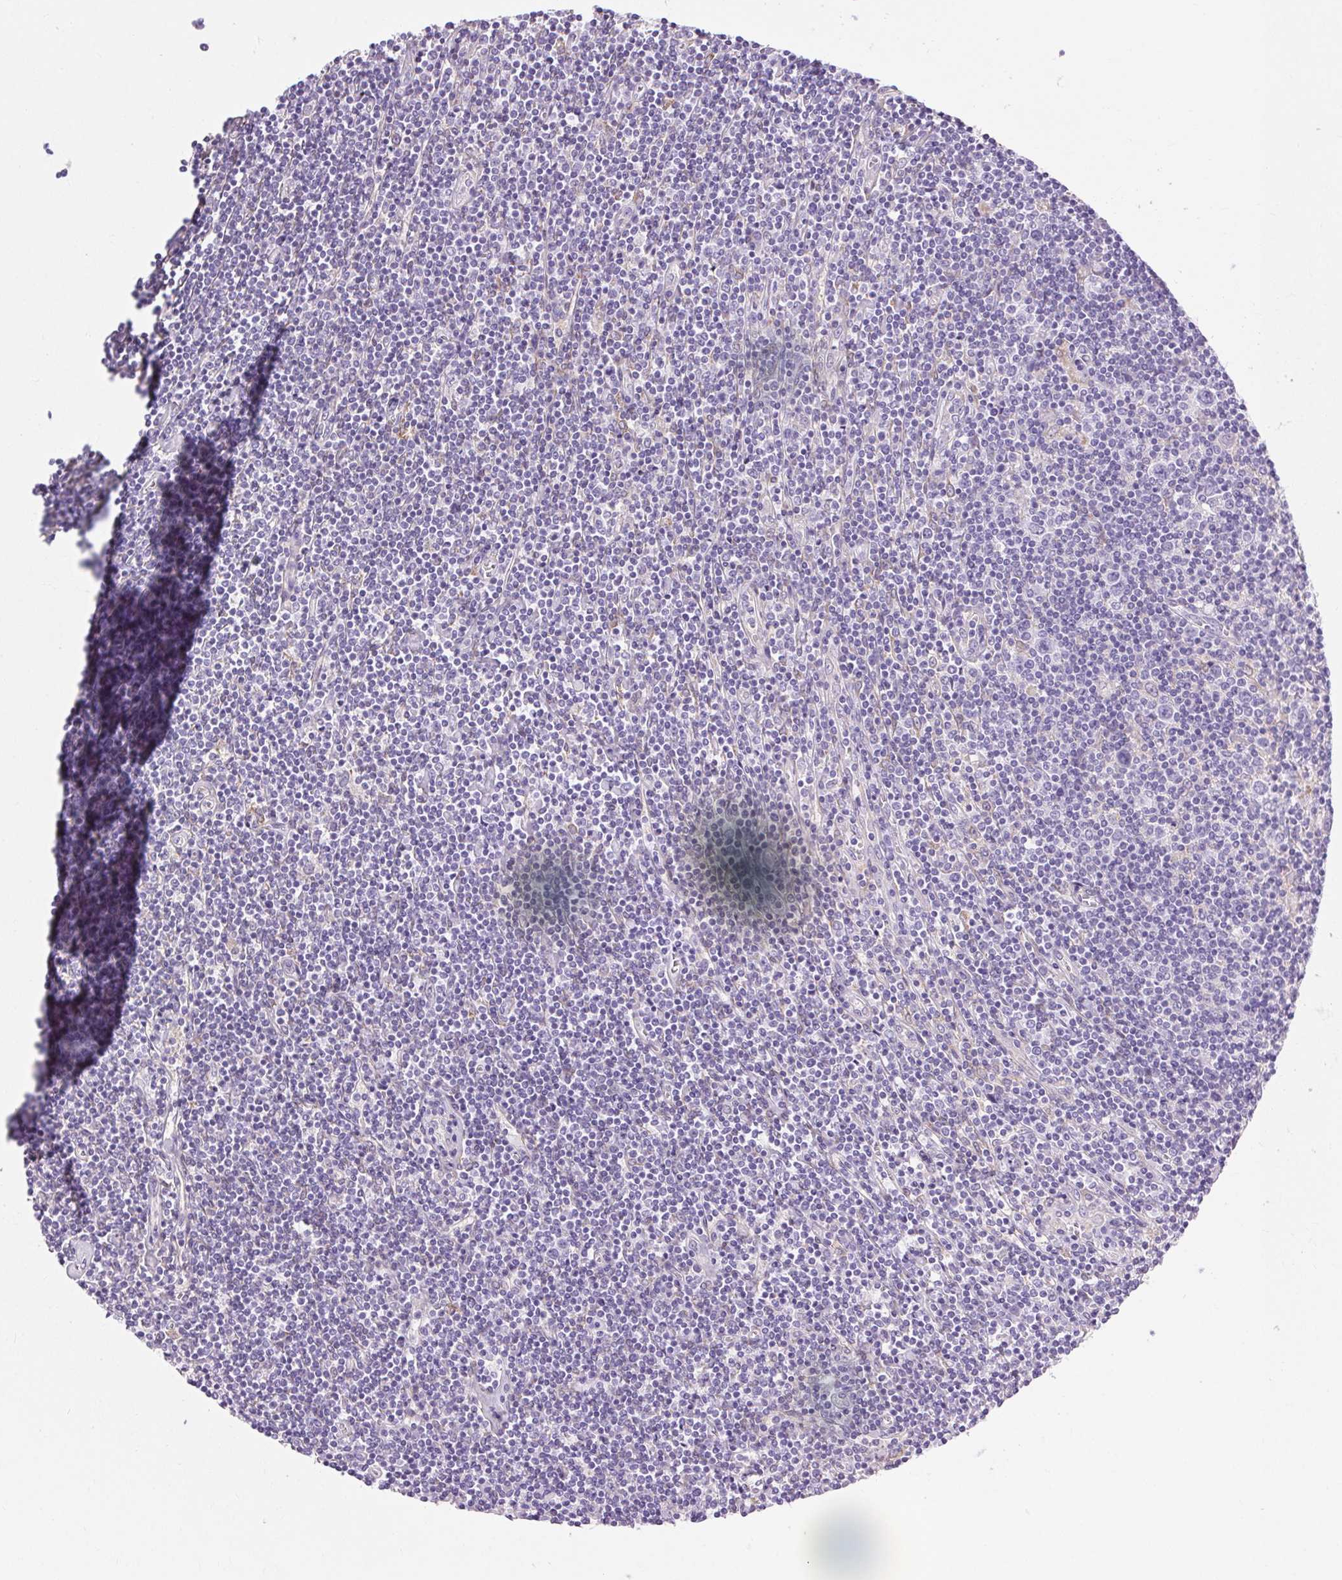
{"staining": {"intensity": "weak", "quantity": "<25%", "location": "cytoplasmic/membranous"}, "tissue": "lymphoma", "cell_type": "Tumor cells", "image_type": "cancer", "snomed": [{"axis": "morphology", "description": "Hodgkin's disease, NOS"}, {"axis": "topography", "description": "Lymph node"}], "caption": "This is an IHC histopathology image of Hodgkin's disease. There is no staining in tumor cells.", "gene": "SOWAHC", "patient": {"sex": "male", "age": 40}}